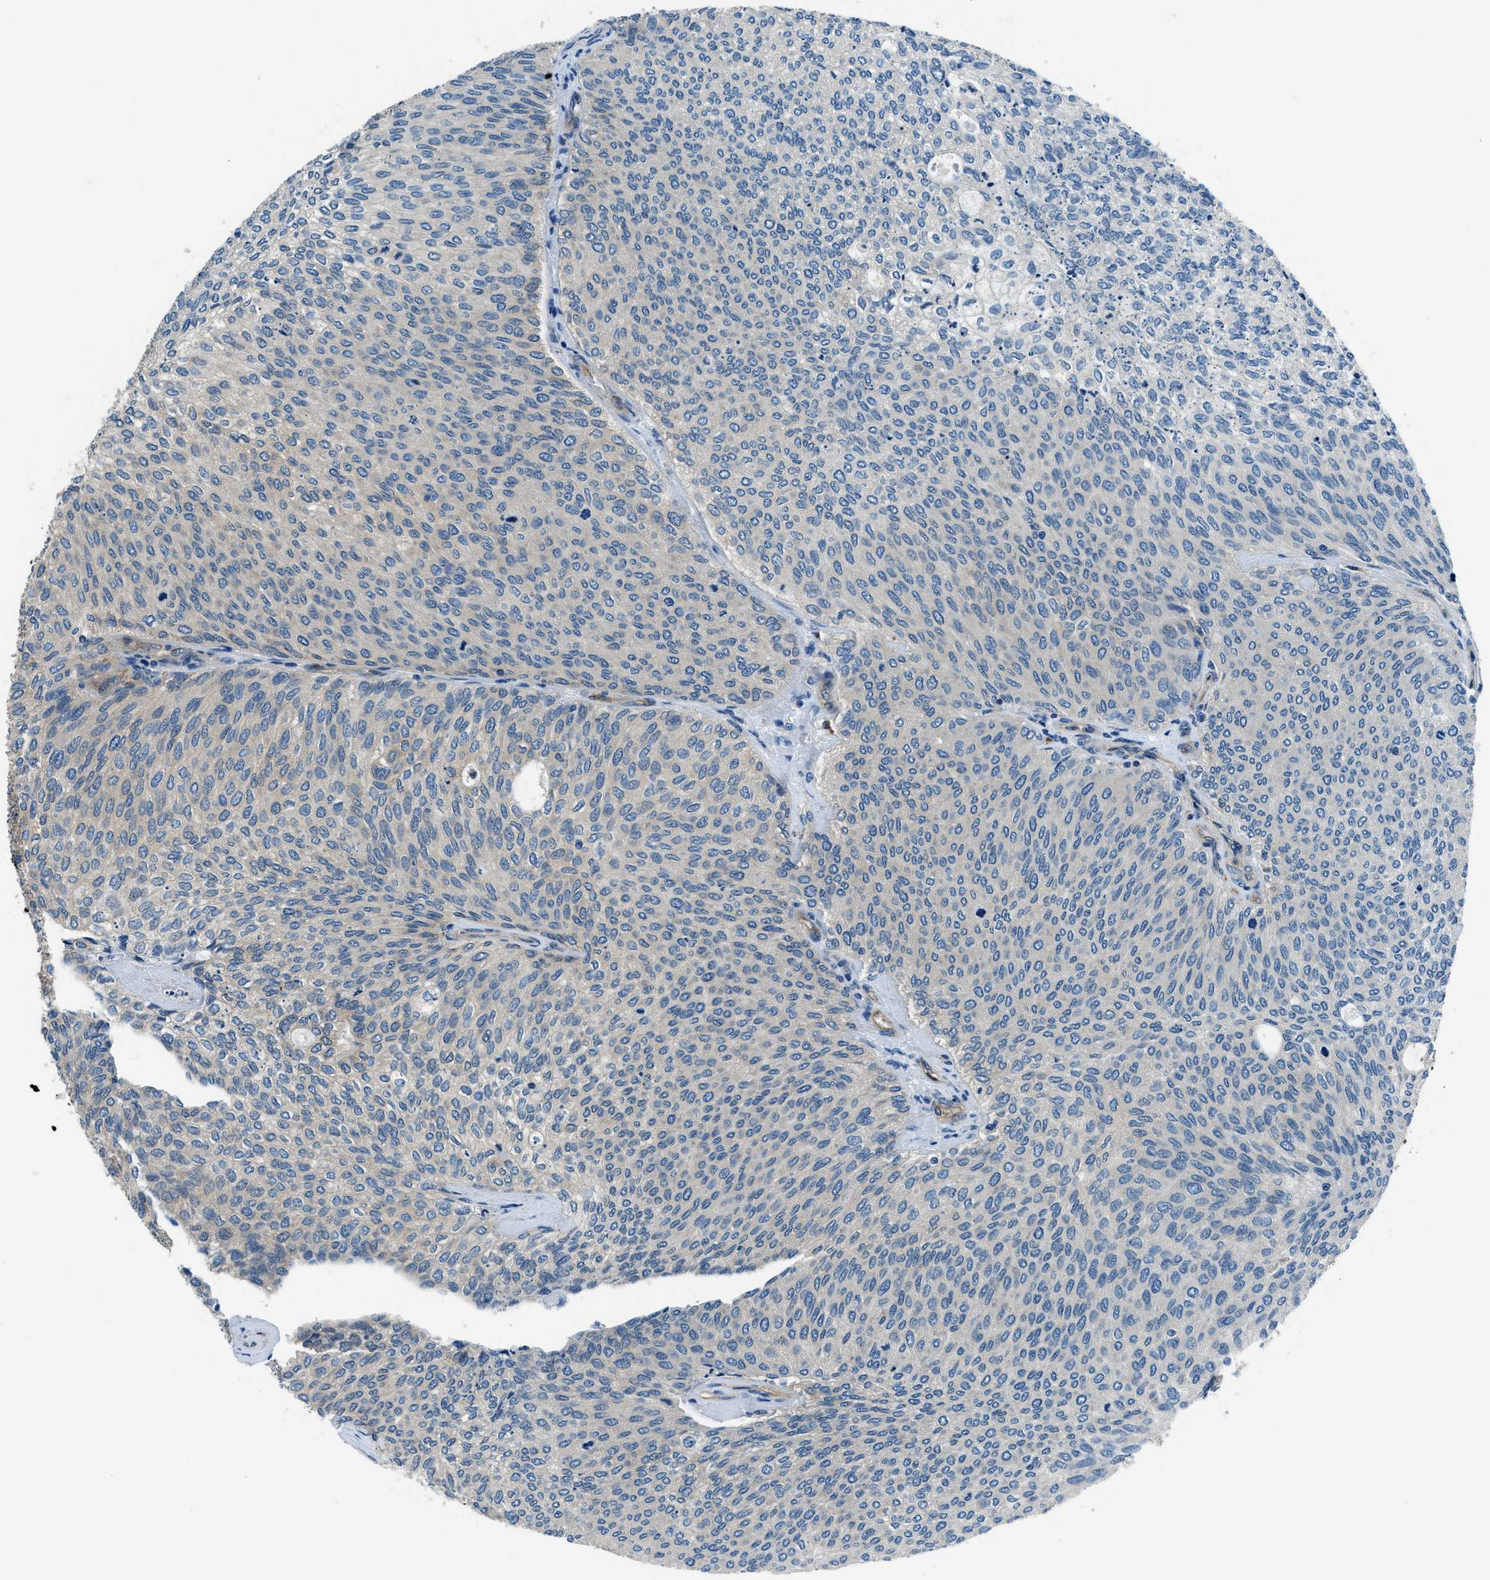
{"staining": {"intensity": "negative", "quantity": "none", "location": "none"}, "tissue": "urothelial cancer", "cell_type": "Tumor cells", "image_type": "cancer", "snomed": [{"axis": "morphology", "description": "Urothelial carcinoma, Low grade"}, {"axis": "topography", "description": "Urinary bladder"}], "caption": "Immunohistochemical staining of low-grade urothelial carcinoma exhibits no significant positivity in tumor cells.", "gene": "SLC19A2", "patient": {"sex": "female", "age": 79}}